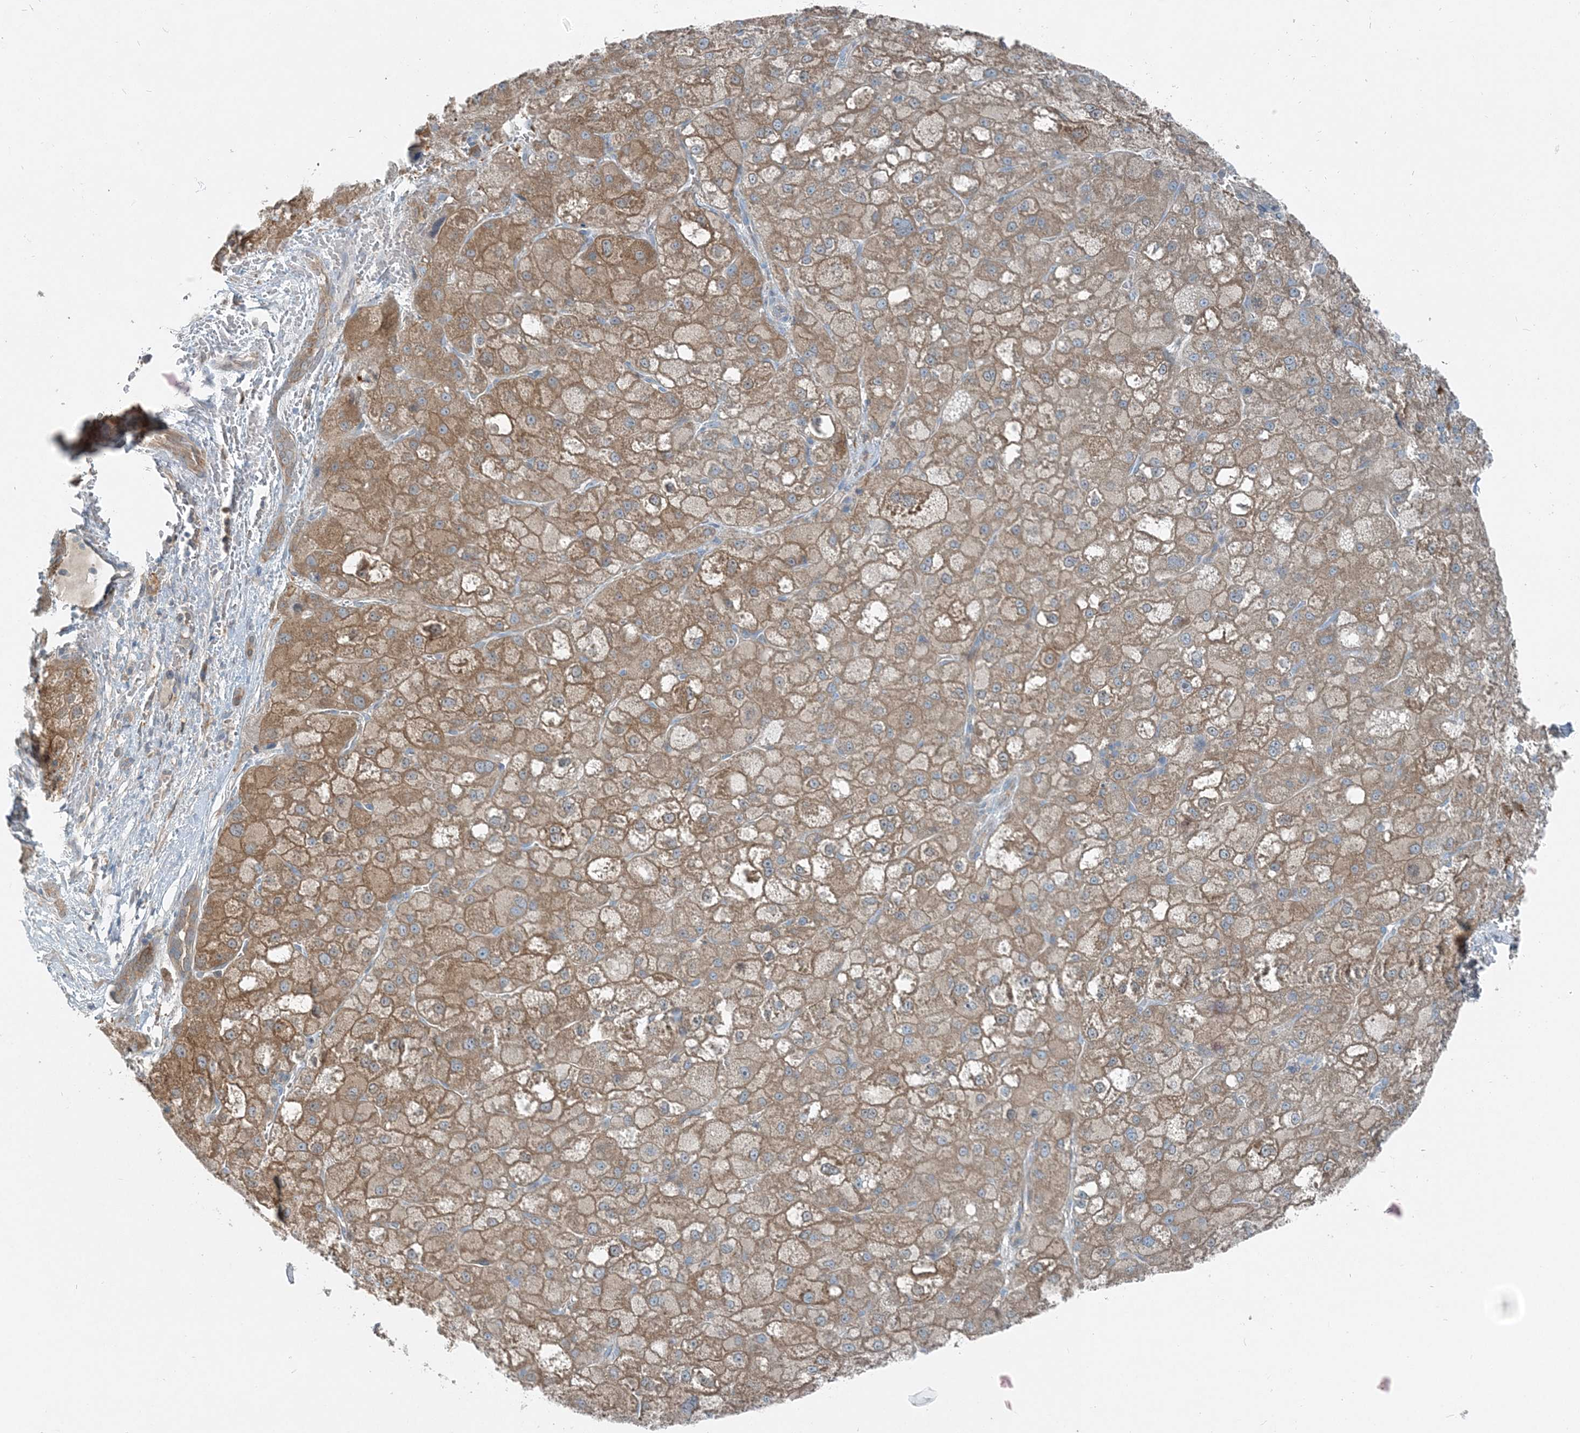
{"staining": {"intensity": "moderate", "quantity": ">75%", "location": "cytoplasmic/membranous"}, "tissue": "liver cancer", "cell_type": "Tumor cells", "image_type": "cancer", "snomed": [{"axis": "morphology", "description": "Carcinoma, Hepatocellular, NOS"}, {"axis": "topography", "description": "Liver"}], "caption": "Liver cancer (hepatocellular carcinoma) stained for a protein exhibits moderate cytoplasmic/membranous positivity in tumor cells. (brown staining indicates protein expression, while blue staining denotes nuclei).", "gene": "ARMH1", "patient": {"sex": "male", "age": 57}}